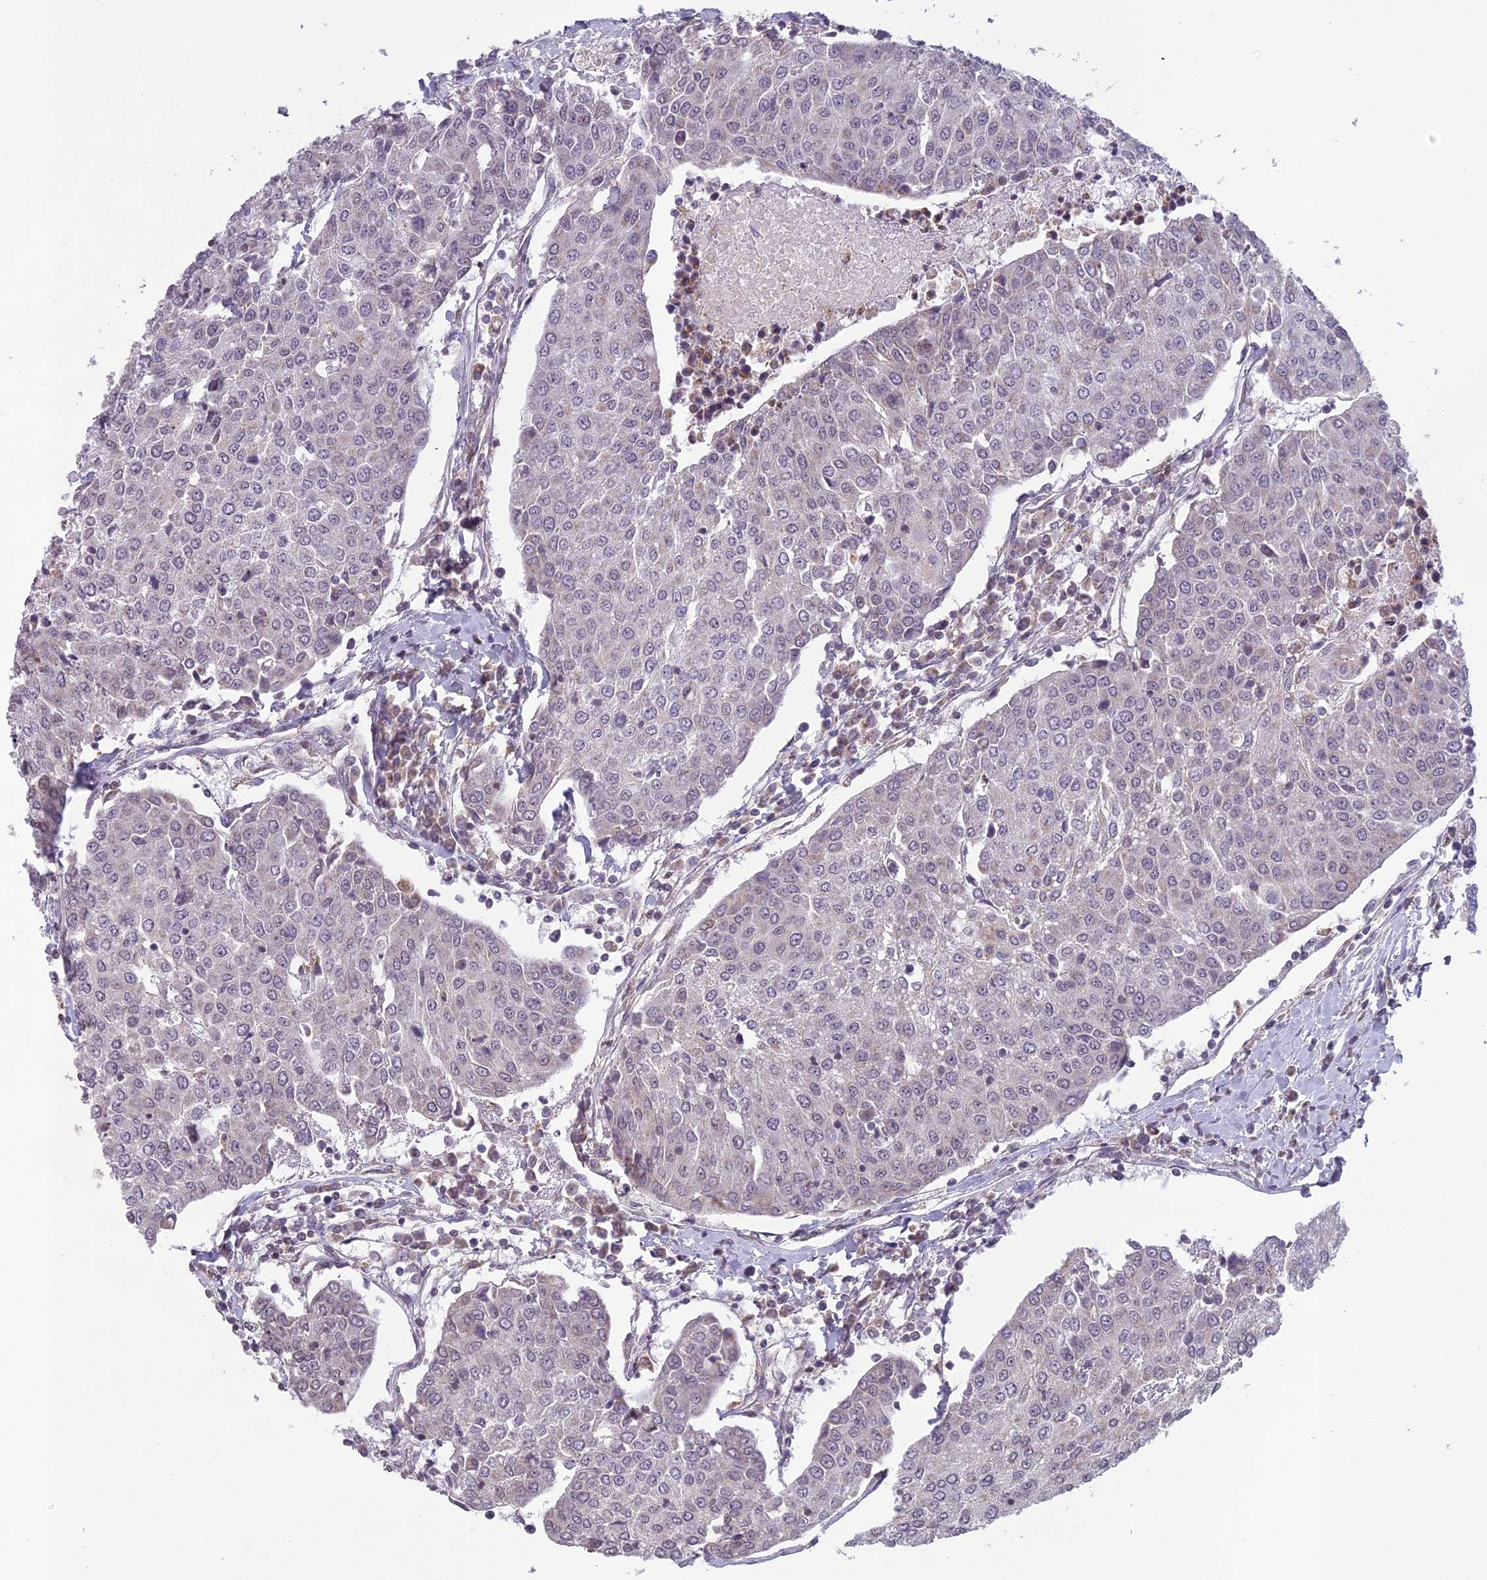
{"staining": {"intensity": "negative", "quantity": "none", "location": "none"}, "tissue": "urothelial cancer", "cell_type": "Tumor cells", "image_type": "cancer", "snomed": [{"axis": "morphology", "description": "Urothelial carcinoma, High grade"}, {"axis": "topography", "description": "Urinary bladder"}], "caption": "The IHC photomicrograph has no significant staining in tumor cells of urothelial cancer tissue.", "gene": "ERG28", "patient": {"sex": "female", "age": 85}}